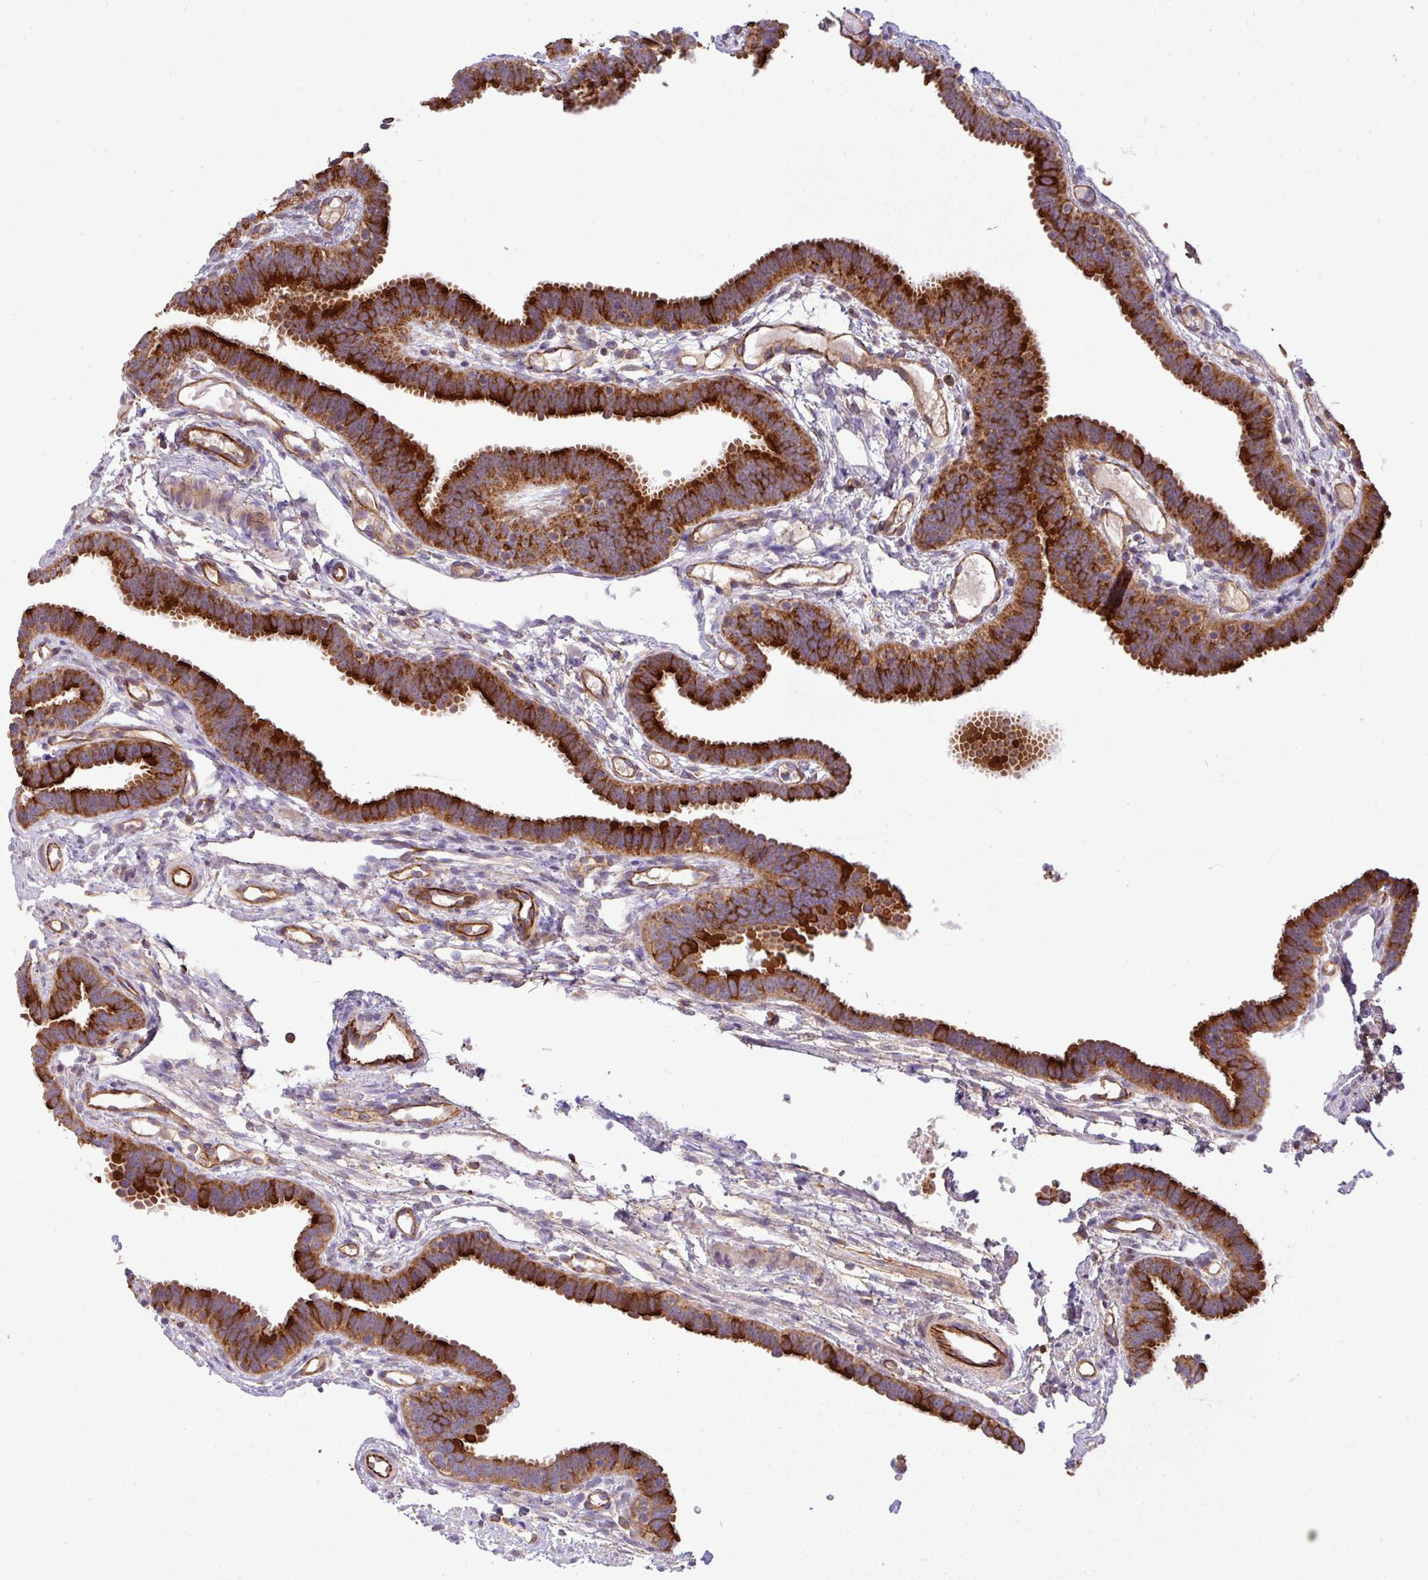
{"staining": {"intensity": "strong", "quantity": ">75%", "location": "cytoplasmic/membranous"}, "tissue": "fallopian tube", "cell_type": "Glandular cells", "image_type": "normal", "snomed": [{"axis": "morphology", "description": "Normal tissue, NOS"}, {"axis": "topography", "description": "Fallopian tube"}], "caption": "This photomicrograph exhibits immunohistochemistry (IHC) staining of unremarkable fallopian tube, with high strong cytoplasmic/membranous staining in about >75% of glandular cells.", "gene": "LRRC53", "patient": {"sex": "female", "age": 37}}